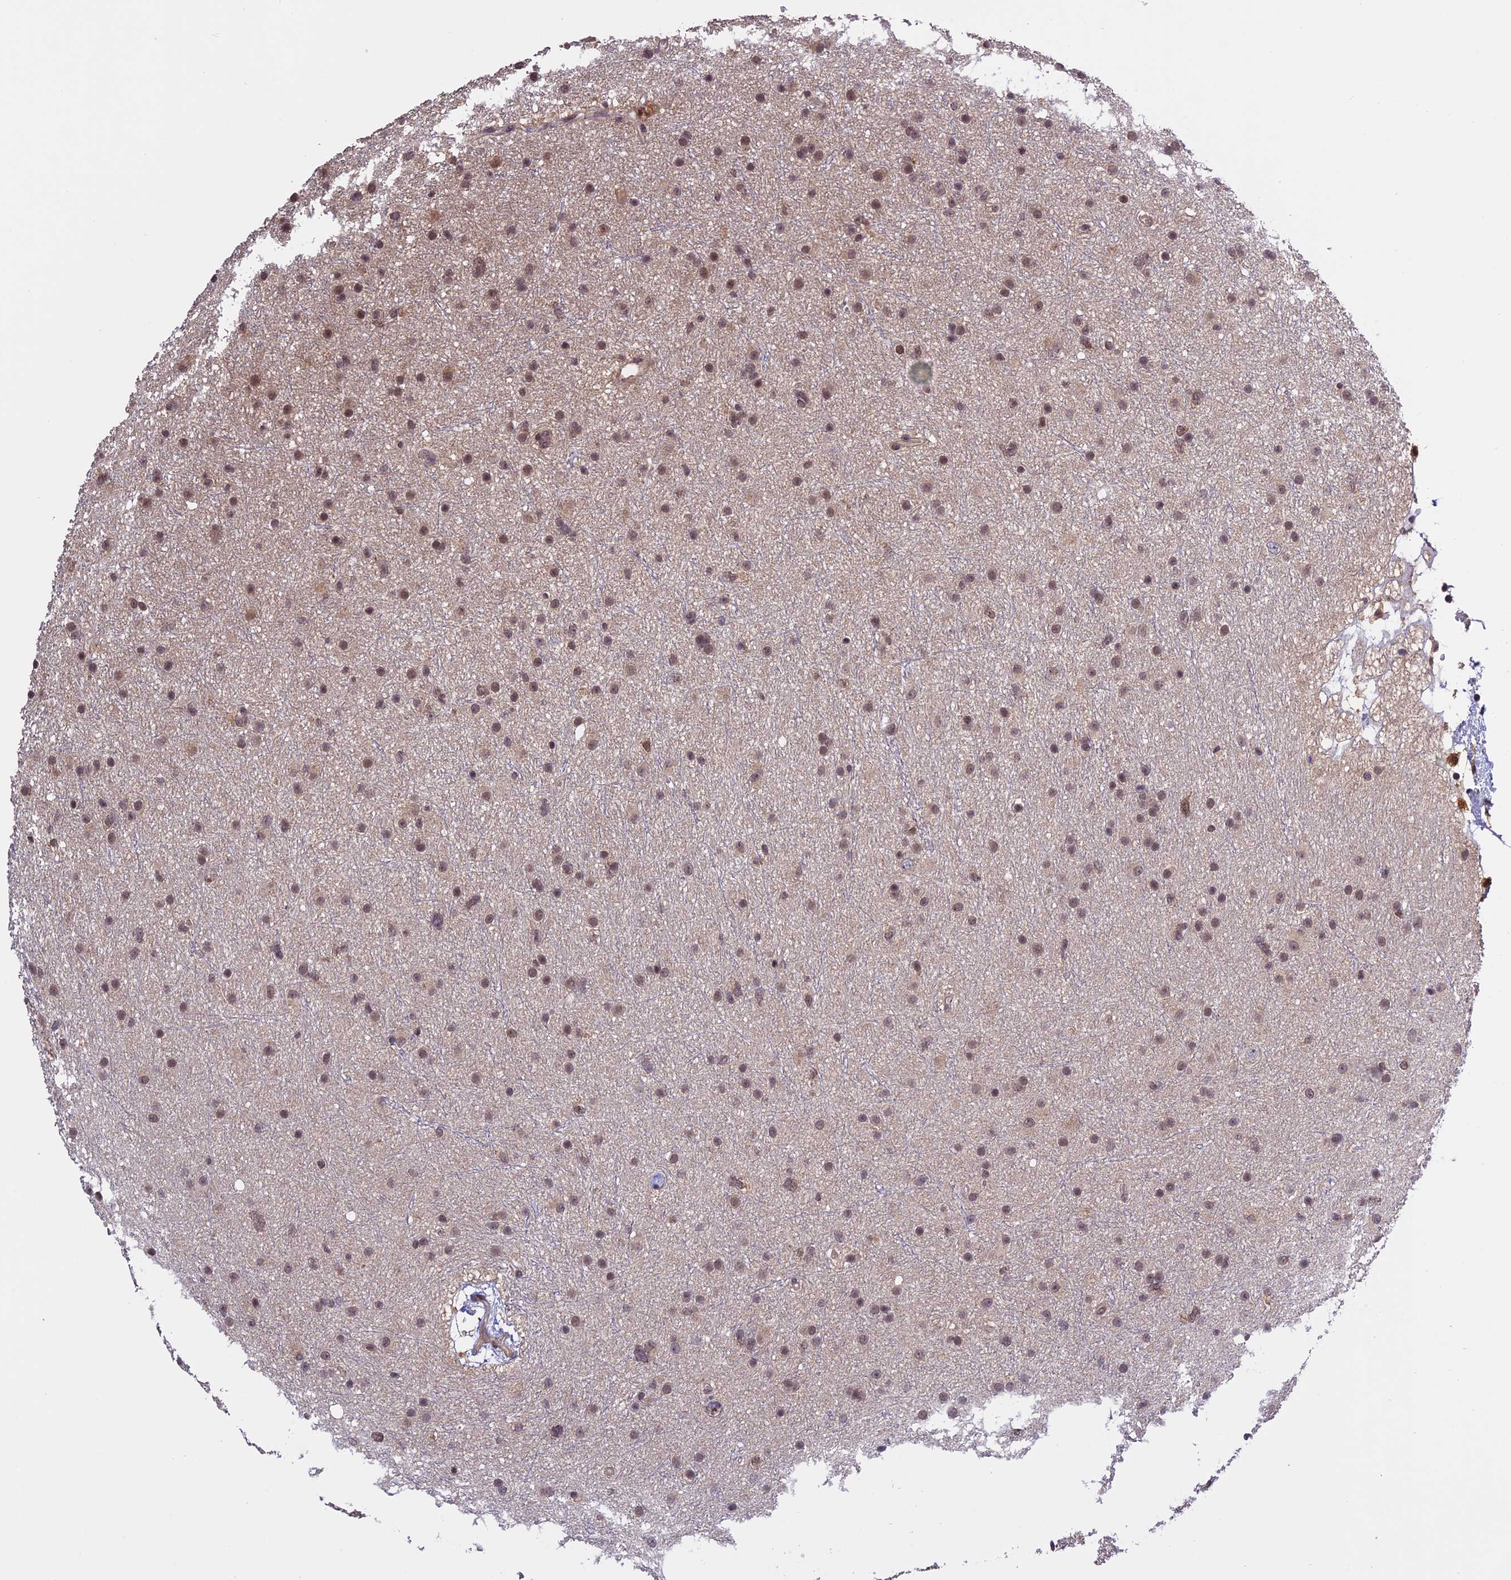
{"staining": {"intensity": "weak", "quantity": "25%-75%", "location": "nuclear"}, "tissue": "glioma", "cell_type": "Tumor cells", "image_type": "cancer", "snomed": [{"axis": "morphology", "description": "Glioma, malignant, Low grade"}, {"axis": "topography", "description": "Cerebral cortex"}], "caption": "High-power microscopy captured an immunohistochemistry (IHC) histopathology image of glioma, revealing weak nuclear staining in approximately 25%-75% of tumor cells.", "gene": "MNS1", "patient": {"sex": "female", "age": 39}}